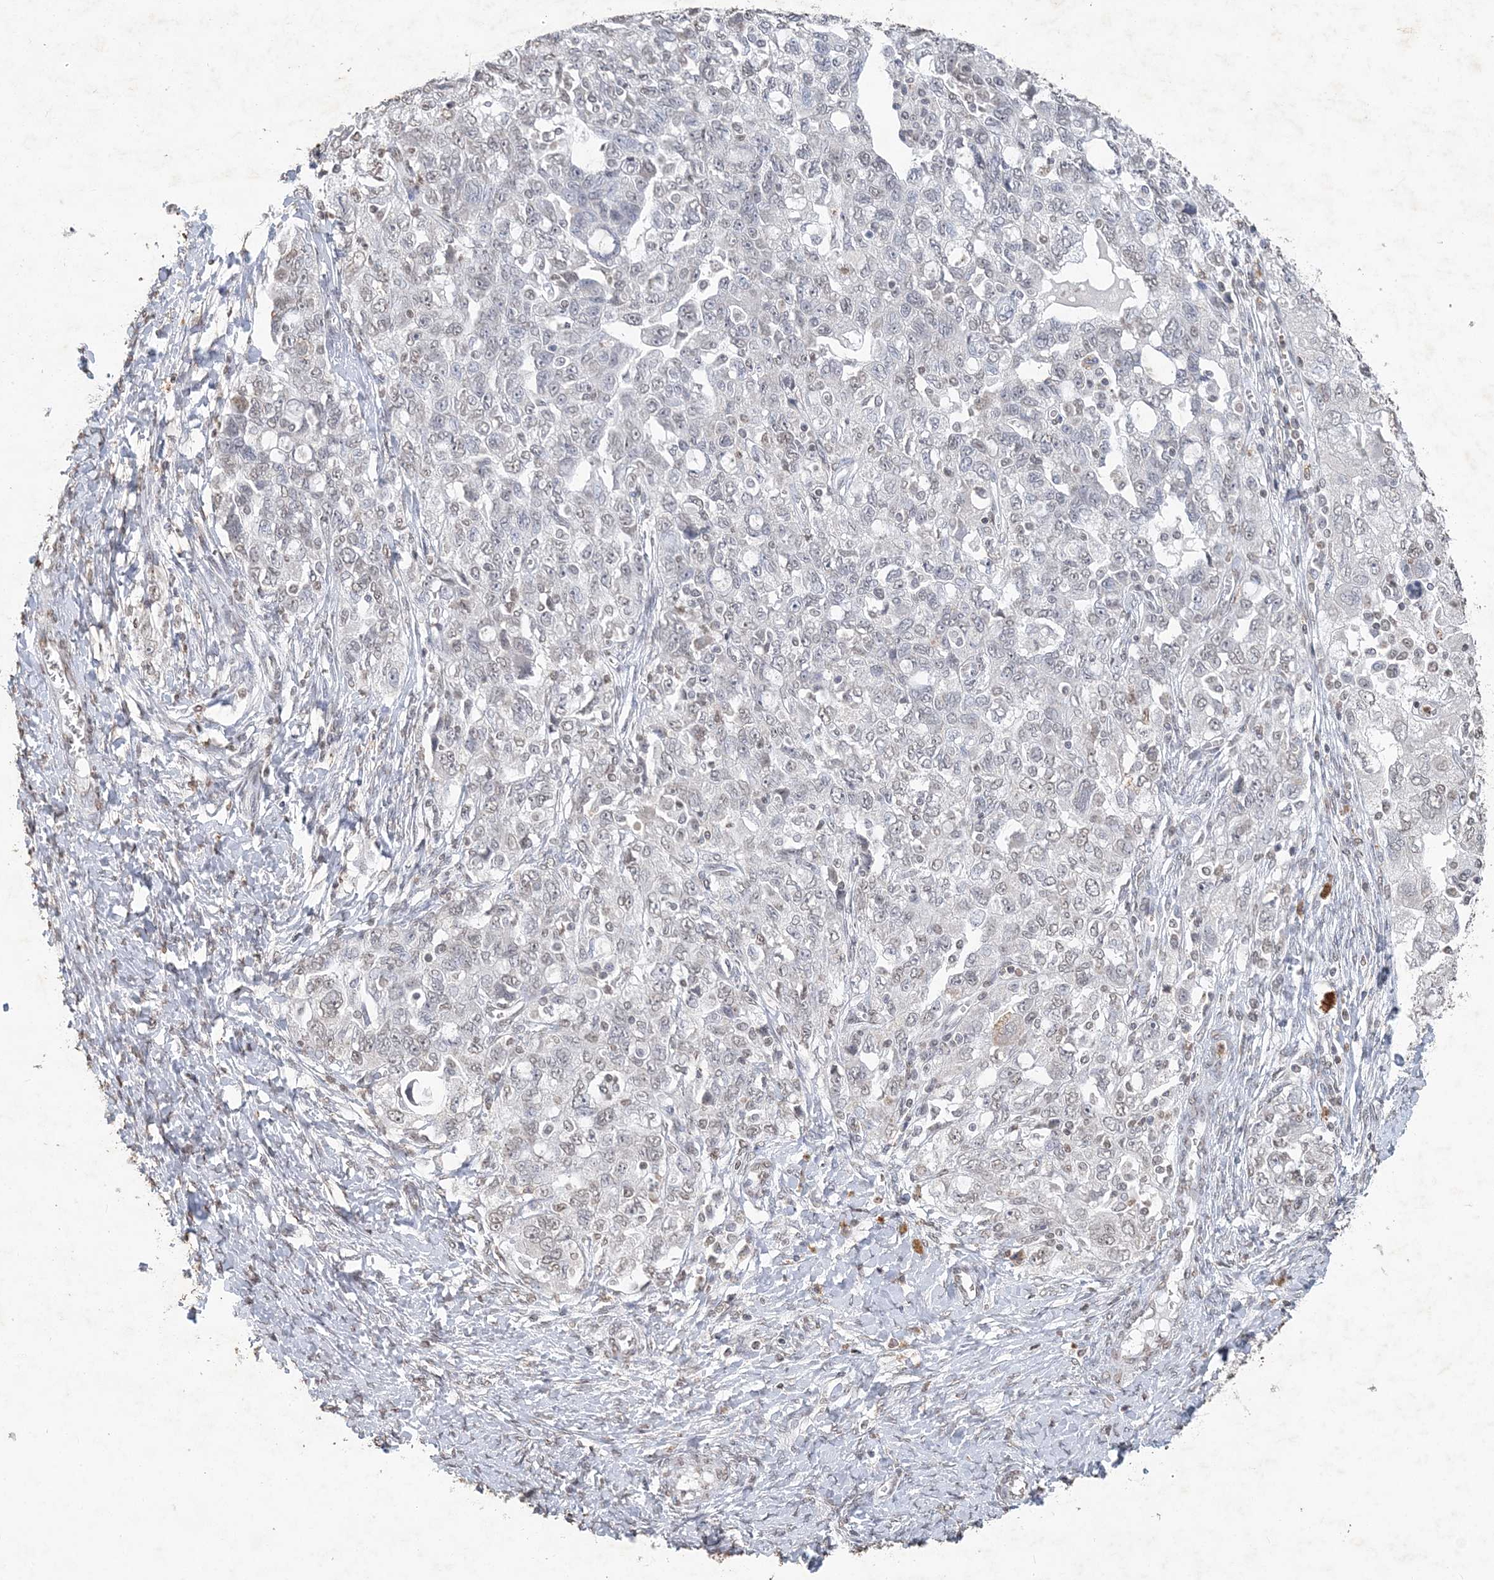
{"staining": {"intensity": "weak", "quantity": "25%-75%", "location": "nuclear"}, "tissue": "ovarian cancer", "cell_type": "Tumor cells", "image_type": "cancer", "snomed": [{"axis": "morphology", "description": "Carcinoma, NOS"}, {"axis": "morphology", "description": "Cystadenocarcinoma, serous, NOS"}, {"axis": "topography", "description": "Ovary"}], "caption": "Immunohistochemistry of ovarian serous cystadenocarcinoma displays low levels of weak nuclear positivity in about 25%-75% of tumor cells.", "gene": "PDCD1", "patient": {"sex": "female", "age": 69}}